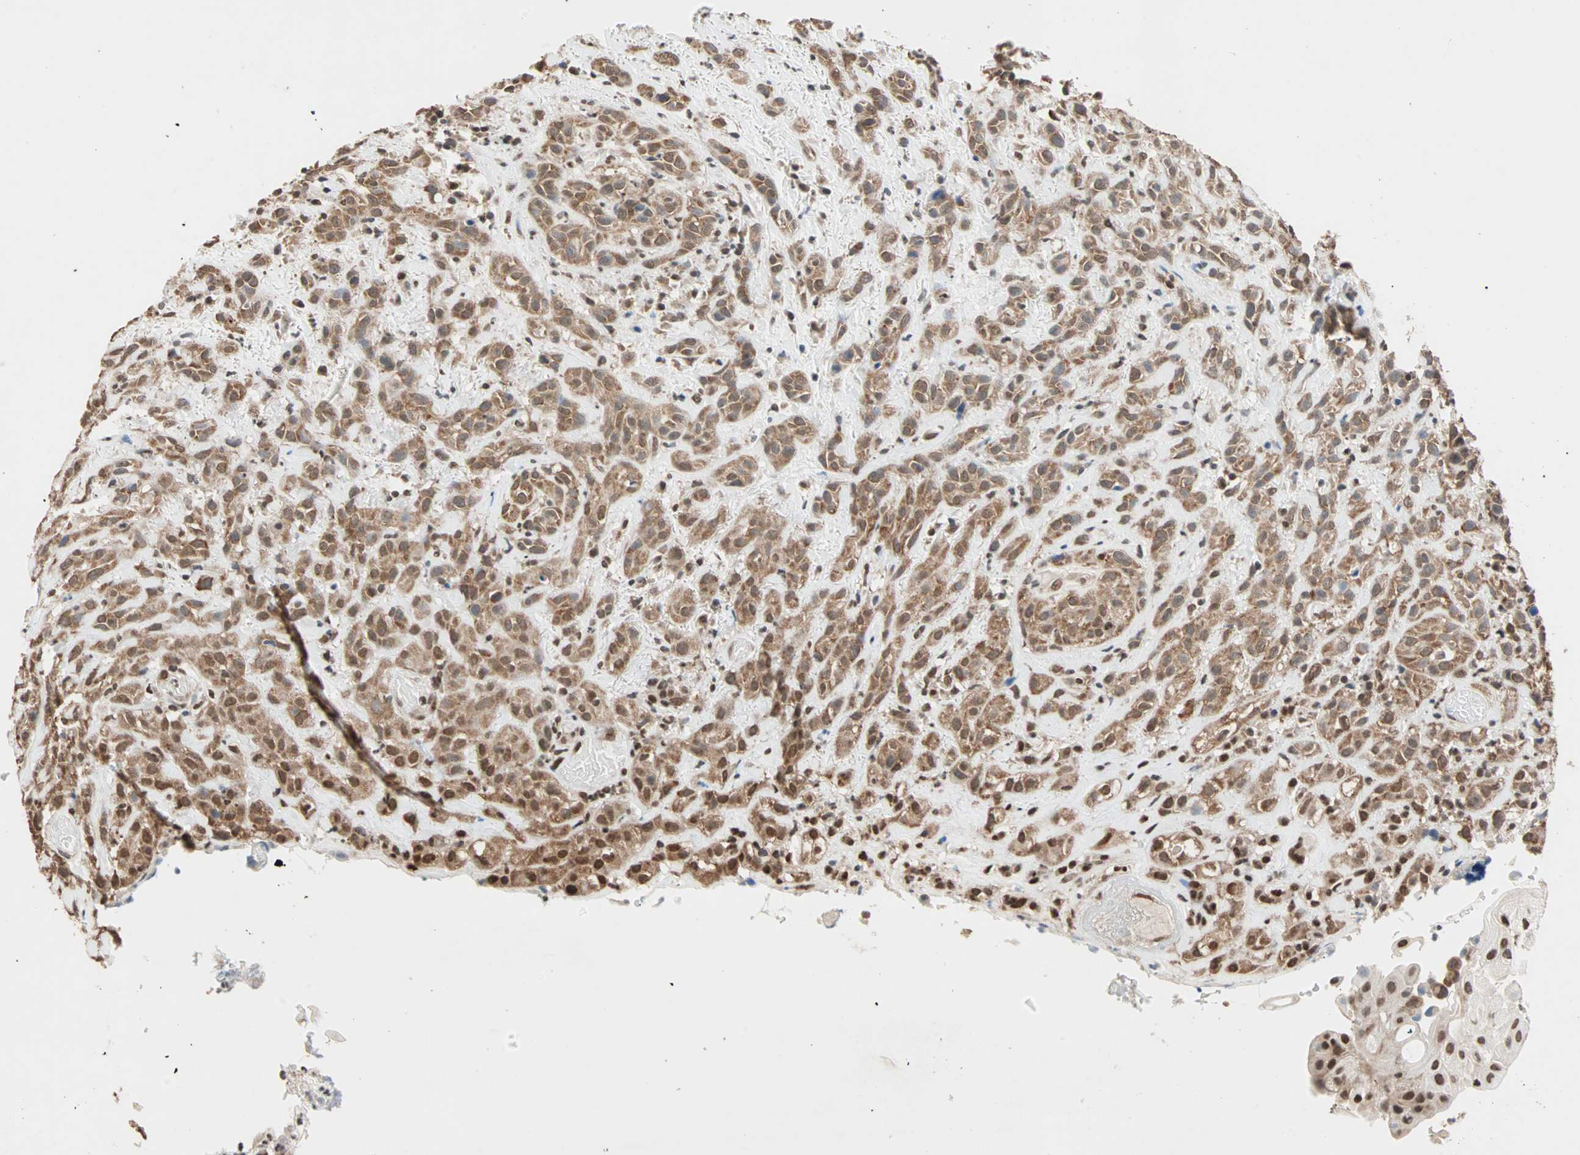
{"staining": {"intensity": "moderate", "quantity": ">75%", "location": "cytoplasmic/membranous"}, "tissue": "head and neck cancer", "cell_type": "Tumor cells", "image_type": "cancer", "snomed": [{"axis": "morphology", "description": "Squamous cell carcinoma, NOS"}, {"axis": "topography", "description": "Head-Neck"}], "caption": "Human head and neck cancer (squamous cell carcinoma) stained with a brown dye reveals moderate cytoplasmic/membranous positive positivity in approximately >75% of tumor cells.", "gene": "DAZAP1", "patient": {"sex": "male", "age": 62}}